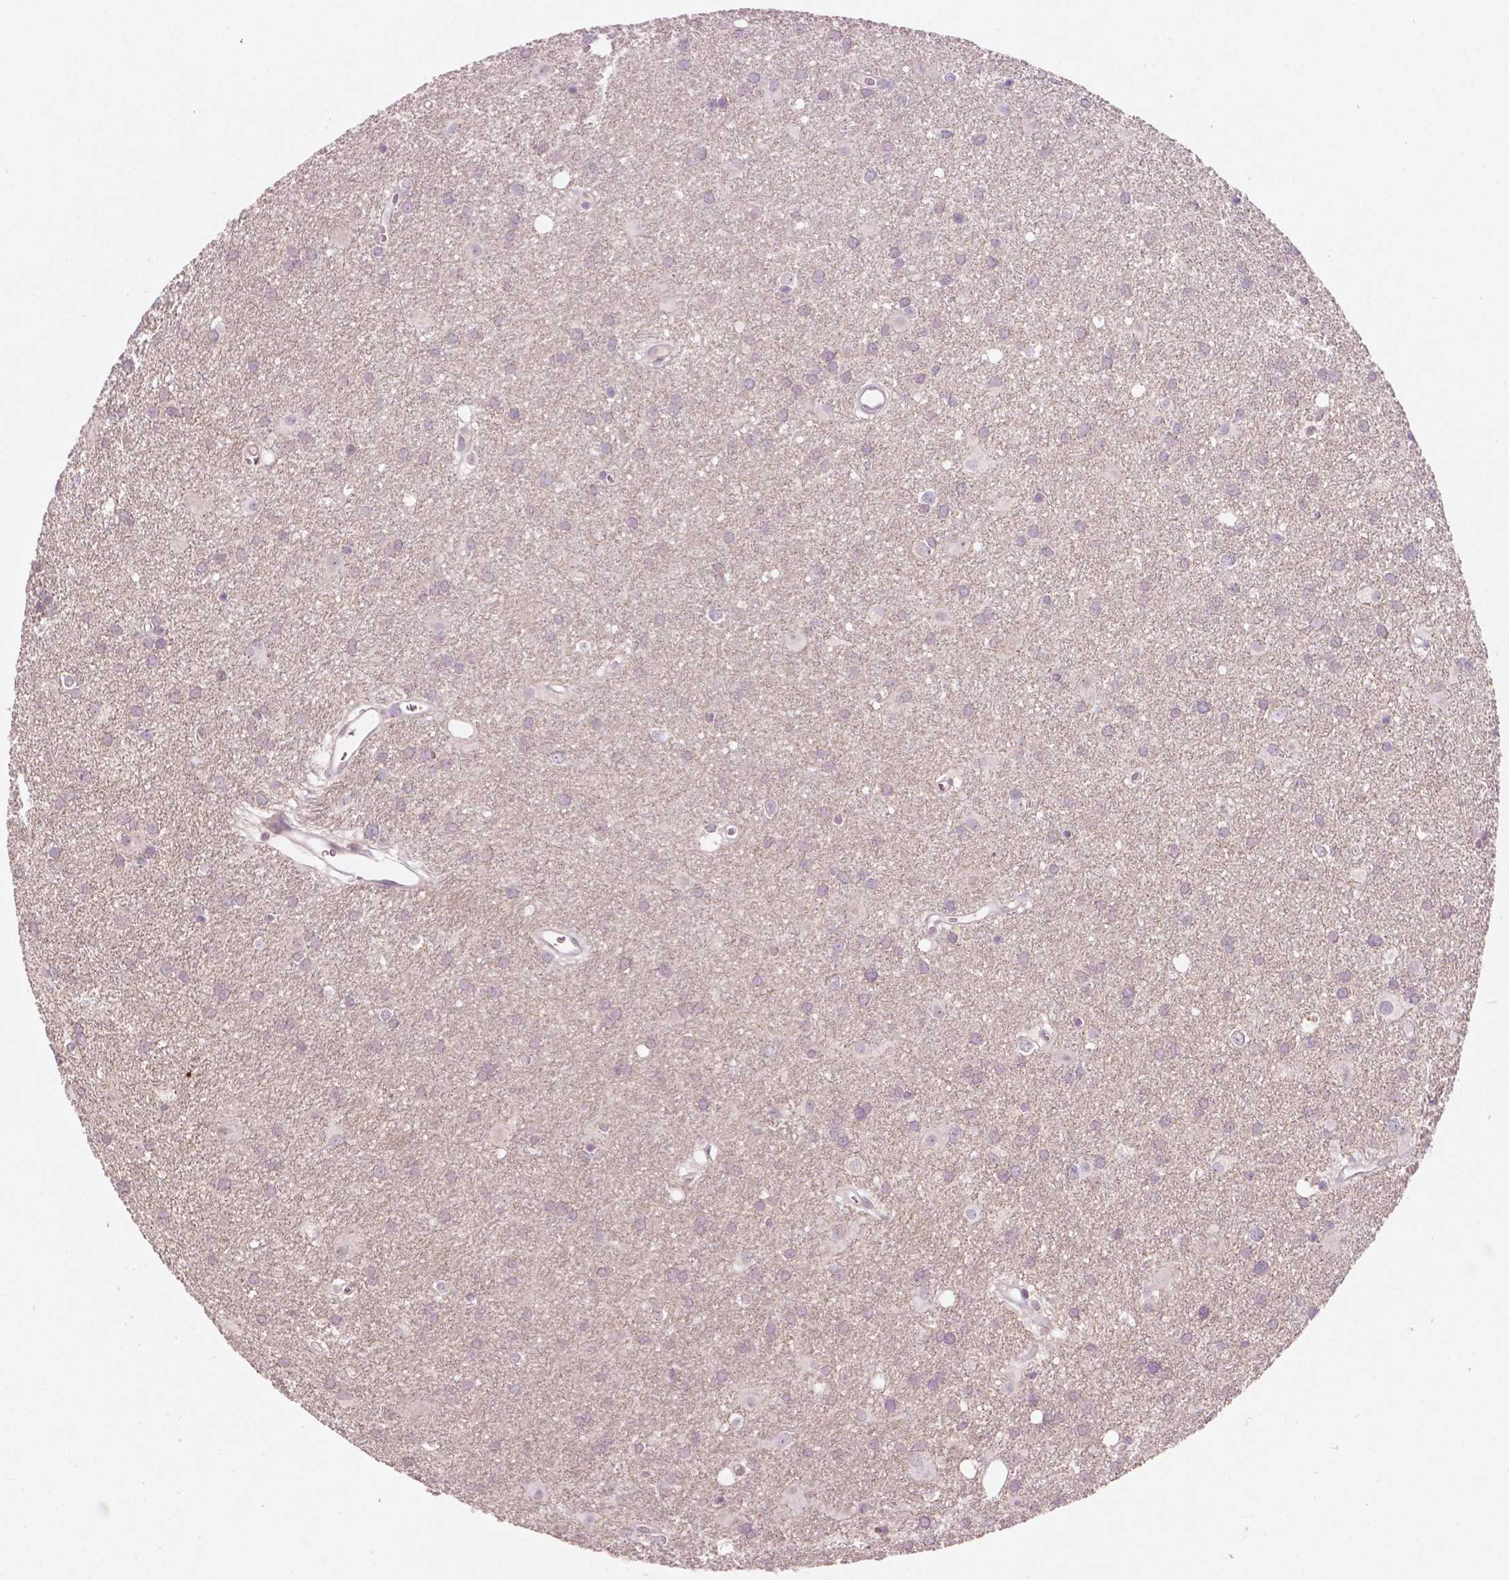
{"staining": {"intensity": "negative", "quantity": "none", "location": "none"}, "tissue": "glioma", "cell_type": "Tumor cells", "image_type": "cancer", "snomed": [{"axis": "morphology", "description": "Glioma, malignant, Low grade"}, {"axis": "topography", "description": "Brain"}], "caption": "Malignant glioma (low-grade) stained for a protein using IHC demonstrates no staining tumor cells.", "gene": "TM6SF2", "patient": {"sex": "male", "age": 58}}